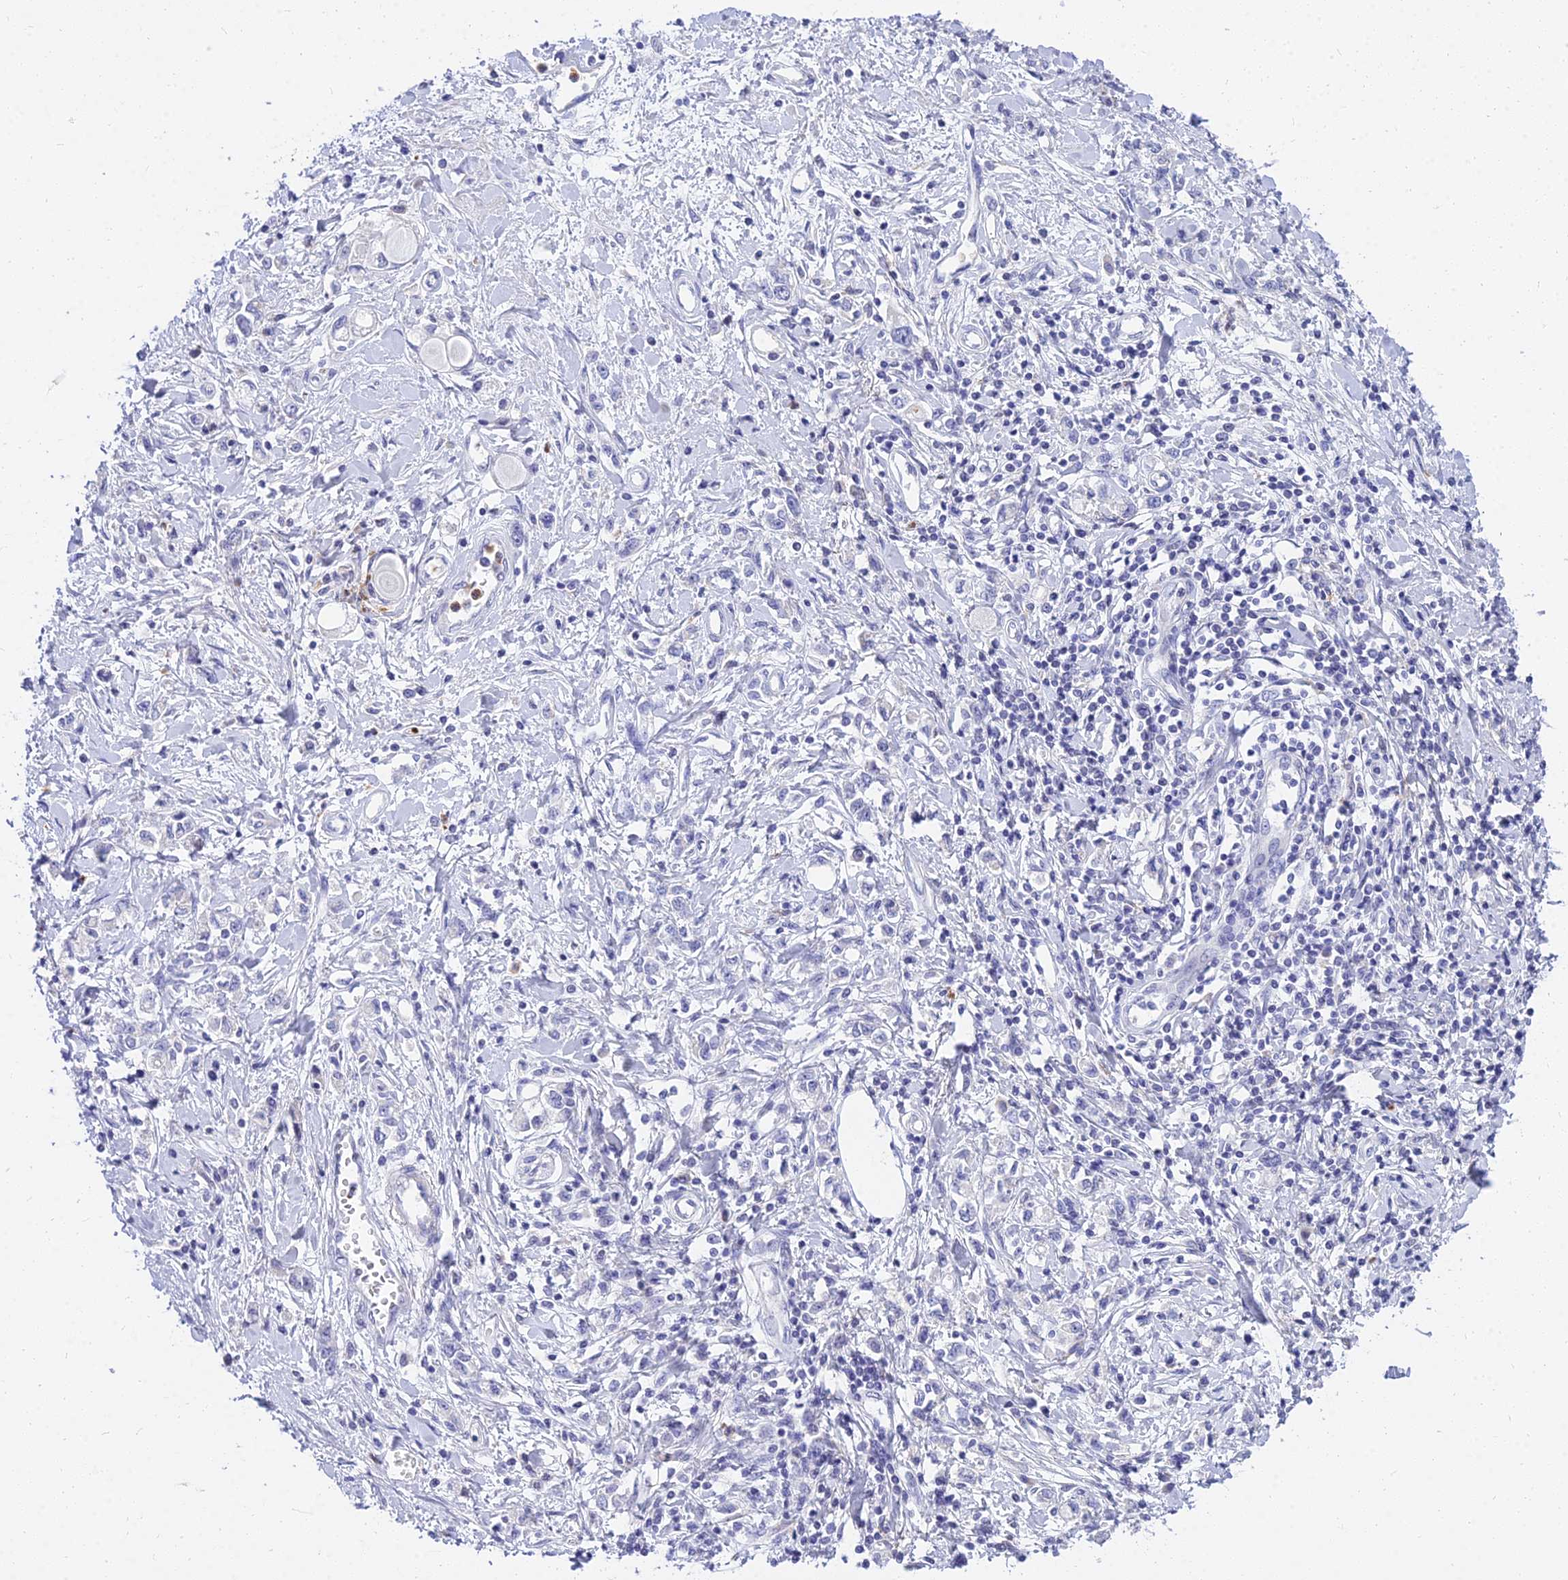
{"staining": {"intensity": "negative", "quantity": "none", "location": "none"}, "tissue": "stomach cancer", "cell_type": "Tumor cells", "image_type": "cancer", "snomed": [{"axis": "morphology", "description": "Adenocarcinoma, NOS"}, {"axis": "topography", "description": "Stomach"}], "caption": "Histopathology image shows no significant protein positivity in tumor cells of stomach cancer (adenocarcinoma). (DAB (3,3'-diaminobenzidine) immunohistochemistry visualized using brightfield microscopy, high magnification).", "gene": "VWC2L", "patient": {"sex": "female", "age": 76}}